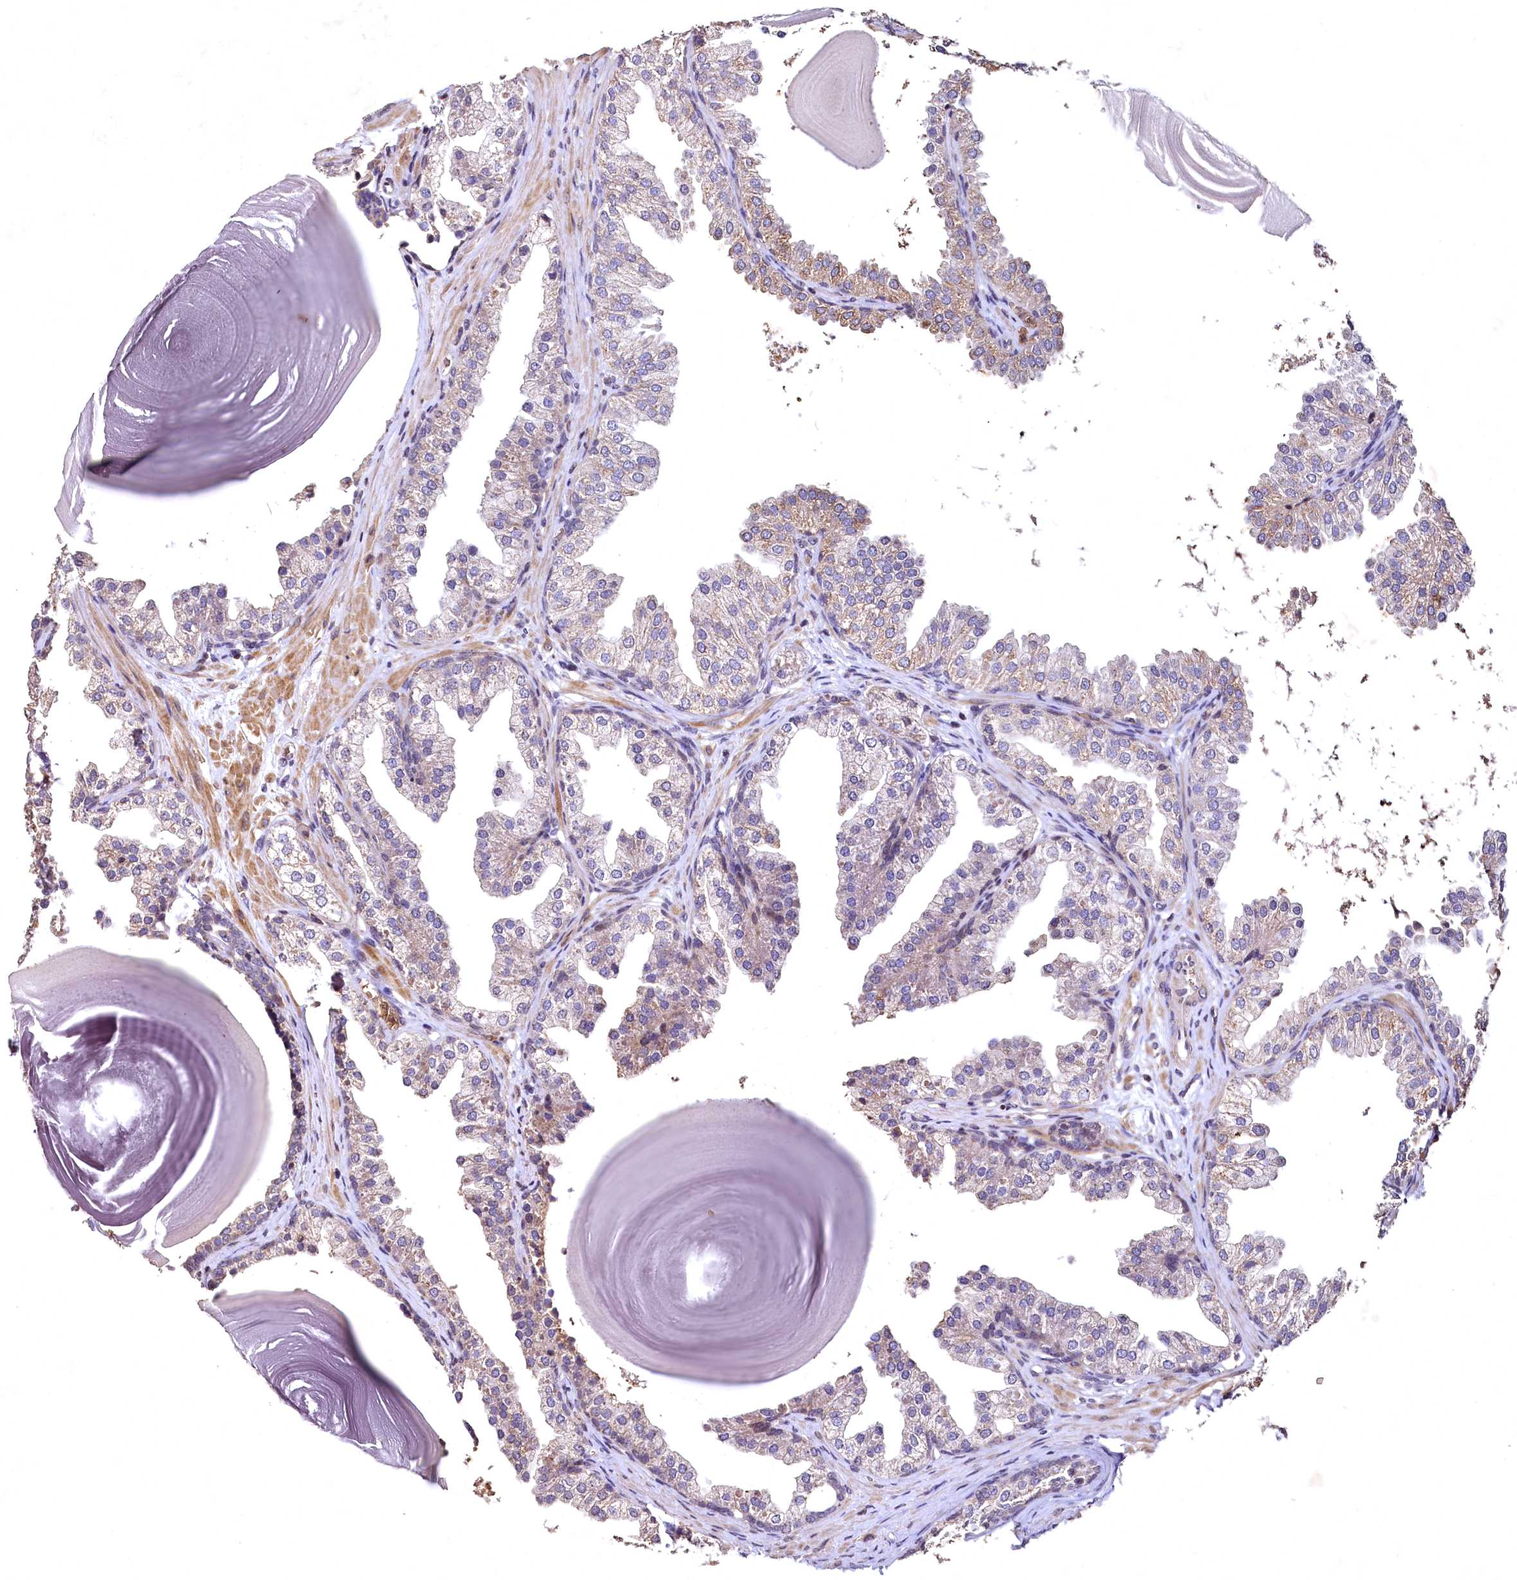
{"staining": {"intensity": "weak", "quantity": "<25%", "location": "cytoplasmic/membranous"}, "tissue": "prostate", "cell_type": "Glandular cells", "image_type": "normal", "snomed": [{"axis": "morphology", "description": "Normal tissue, NOS"}, {"axis": "topography", "description": "Prostate"}], "caption": "Immunohistochemistry micrograph of normal human prostate stained for a protein (brown), which displays no expression in glandular cells. (DAB (3,3'-diaminobenzidine) IHC visualized using brightfield microscopy, high magnification).", "gene": "SPTA1", "patient": {"sex": "male", "age": 48}}